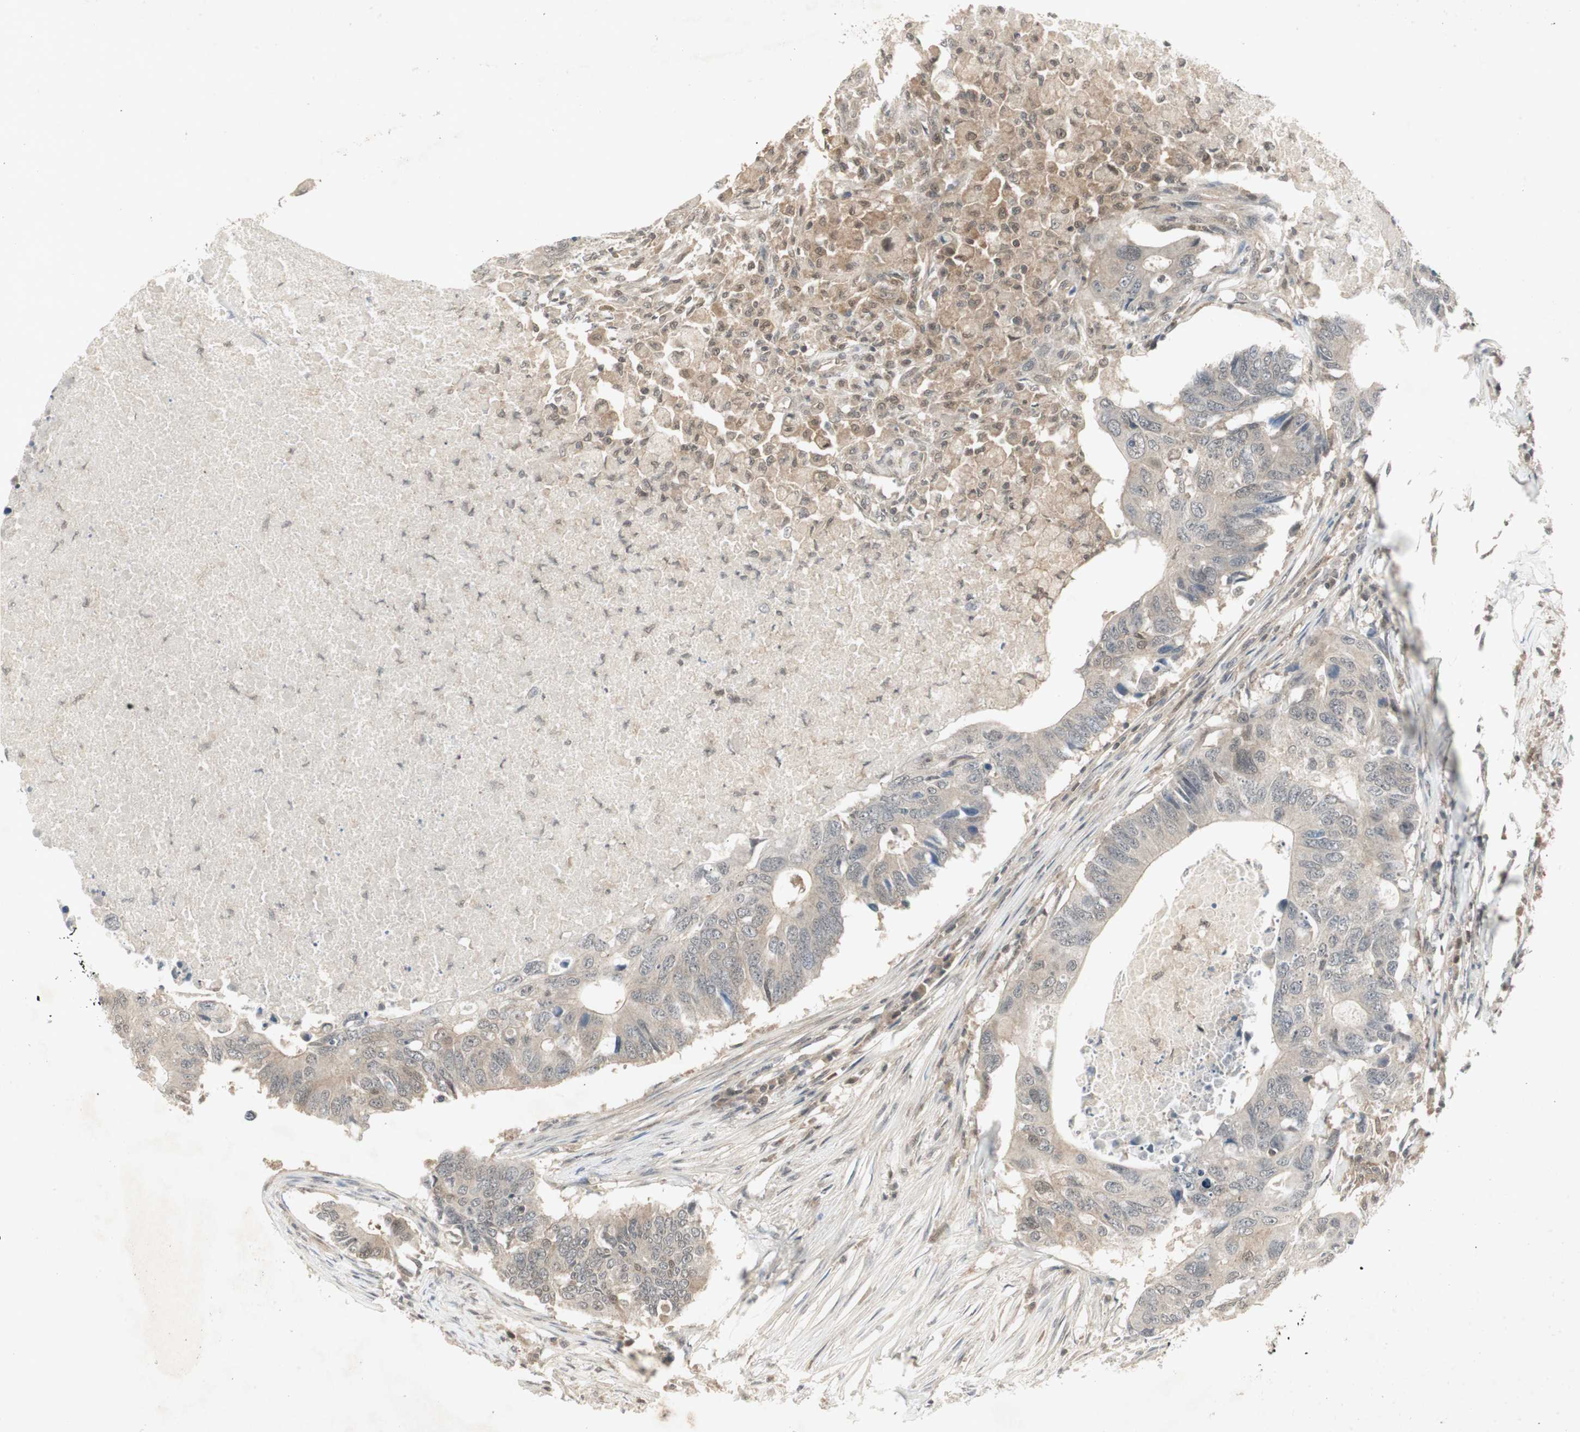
{"staining": {"intensity": "weak", "quantity": "25%-75%", "location": "cytoplasmic/membranous"}, "tissue": "colorectal cancer", "cell_type": "Tumor cells", "image_type": "cancer", "snomed": [{"axis": "morphology", "description": "Adenocarcinoma, NOS"}, {"axis": "topography", "description": "Colon"}], "caption": "Protein analysis of colorectal cancer (adenocarcinoma) tissue displays weak cytoplasmic/membranous staining in about 25%-75% of tumor cells.", "gene": "PTPA", "patient": {"sex": "male", "age": 71}}